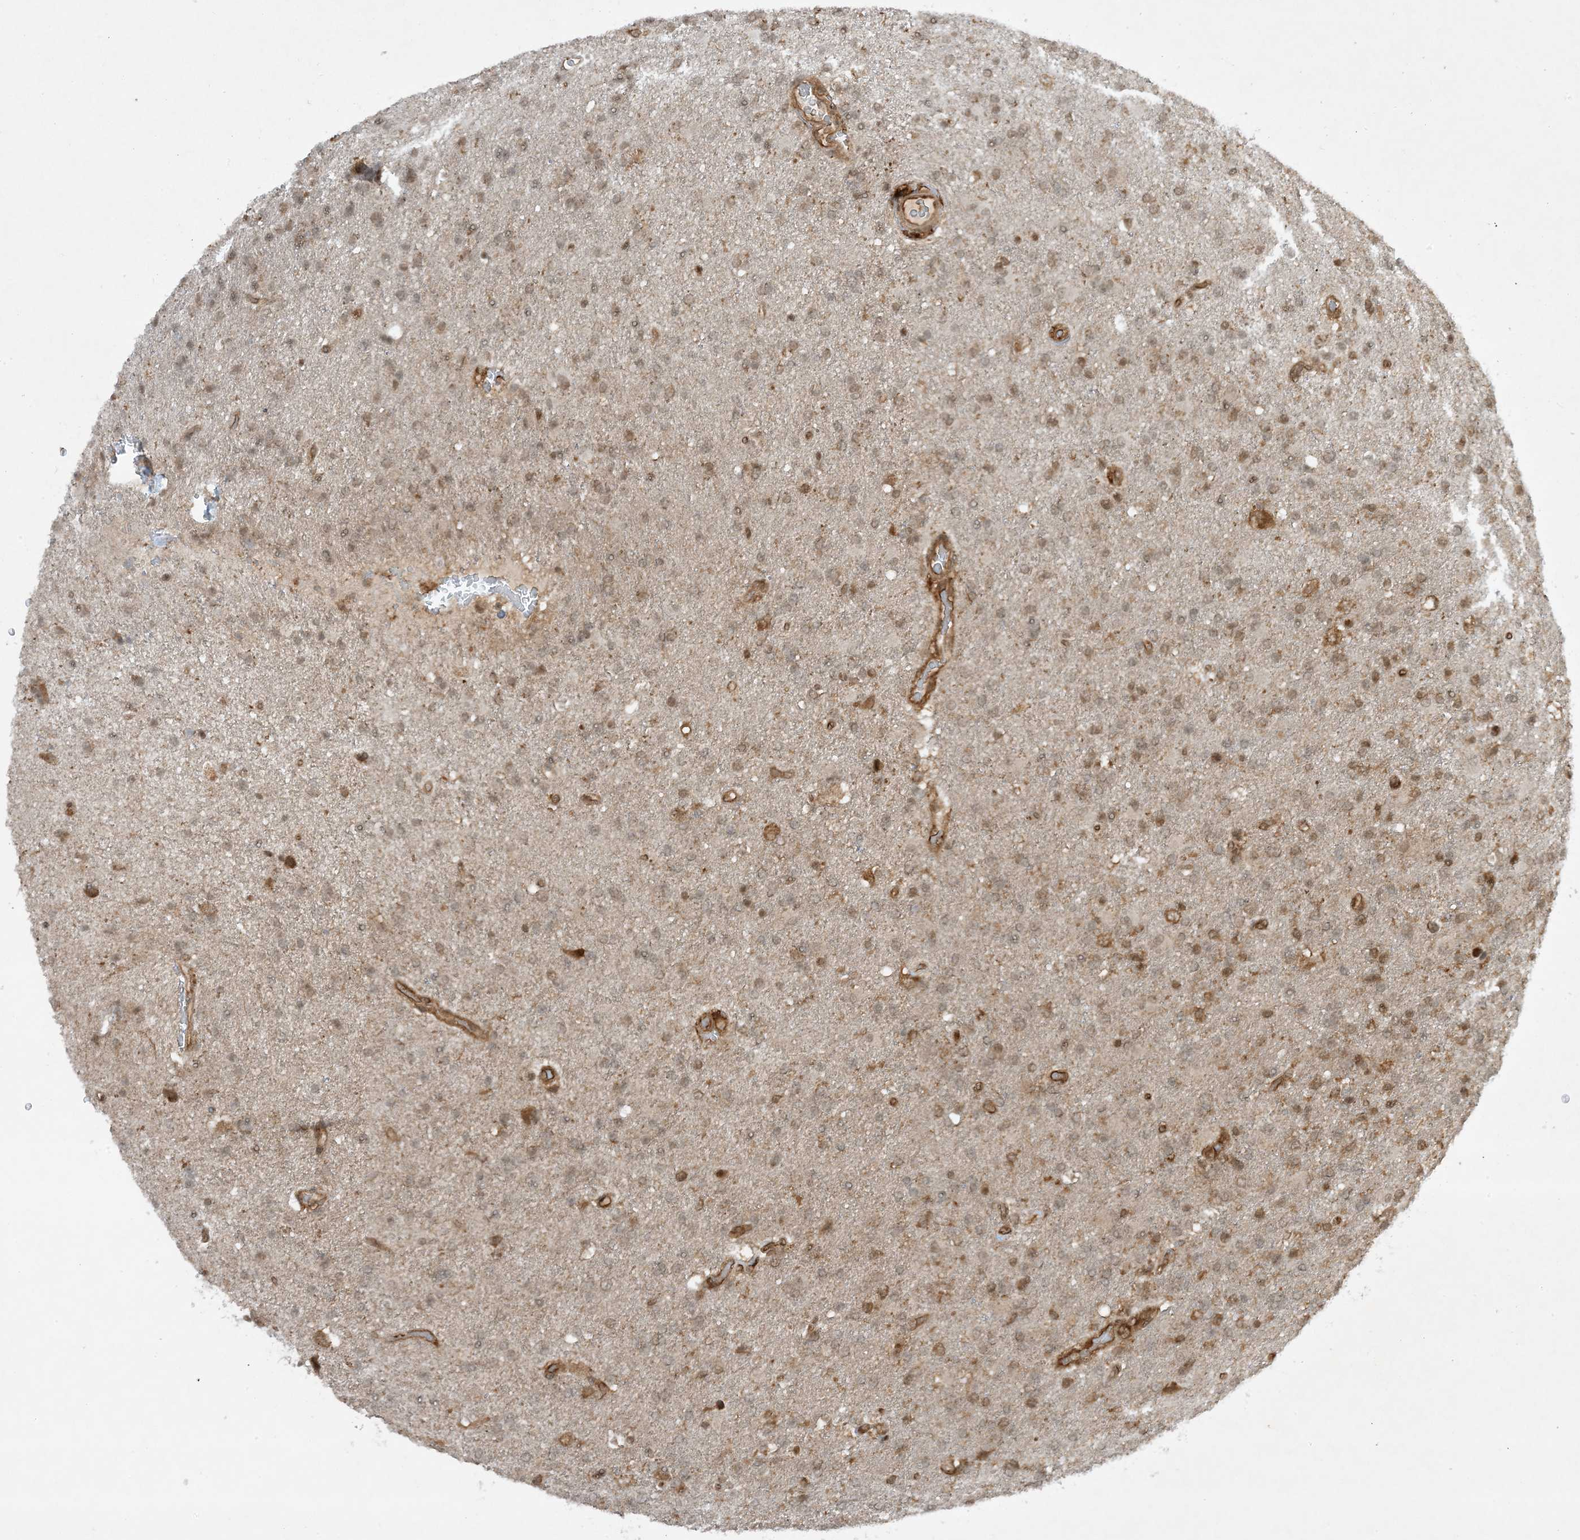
{"staining": {"intensity": "weak", "quantity": ">75%", "location": "nuclear"}, "tissue": "glioma", "cell_type": "Tumor cells", "image_type": "cancer", "snomed": [{"axis": "morphology", "description": "Glioma, malignant, High grade"}, {"axis": "topography", "description": "Brain"}], "caption": "Human malignant high-grade glioma stained for a protein (brown) exhibits weak nuclear positive staining in approximately >75% of tumor cells.", "gene": "CERT1", "patient": {"sex": "male", "age": 72}}